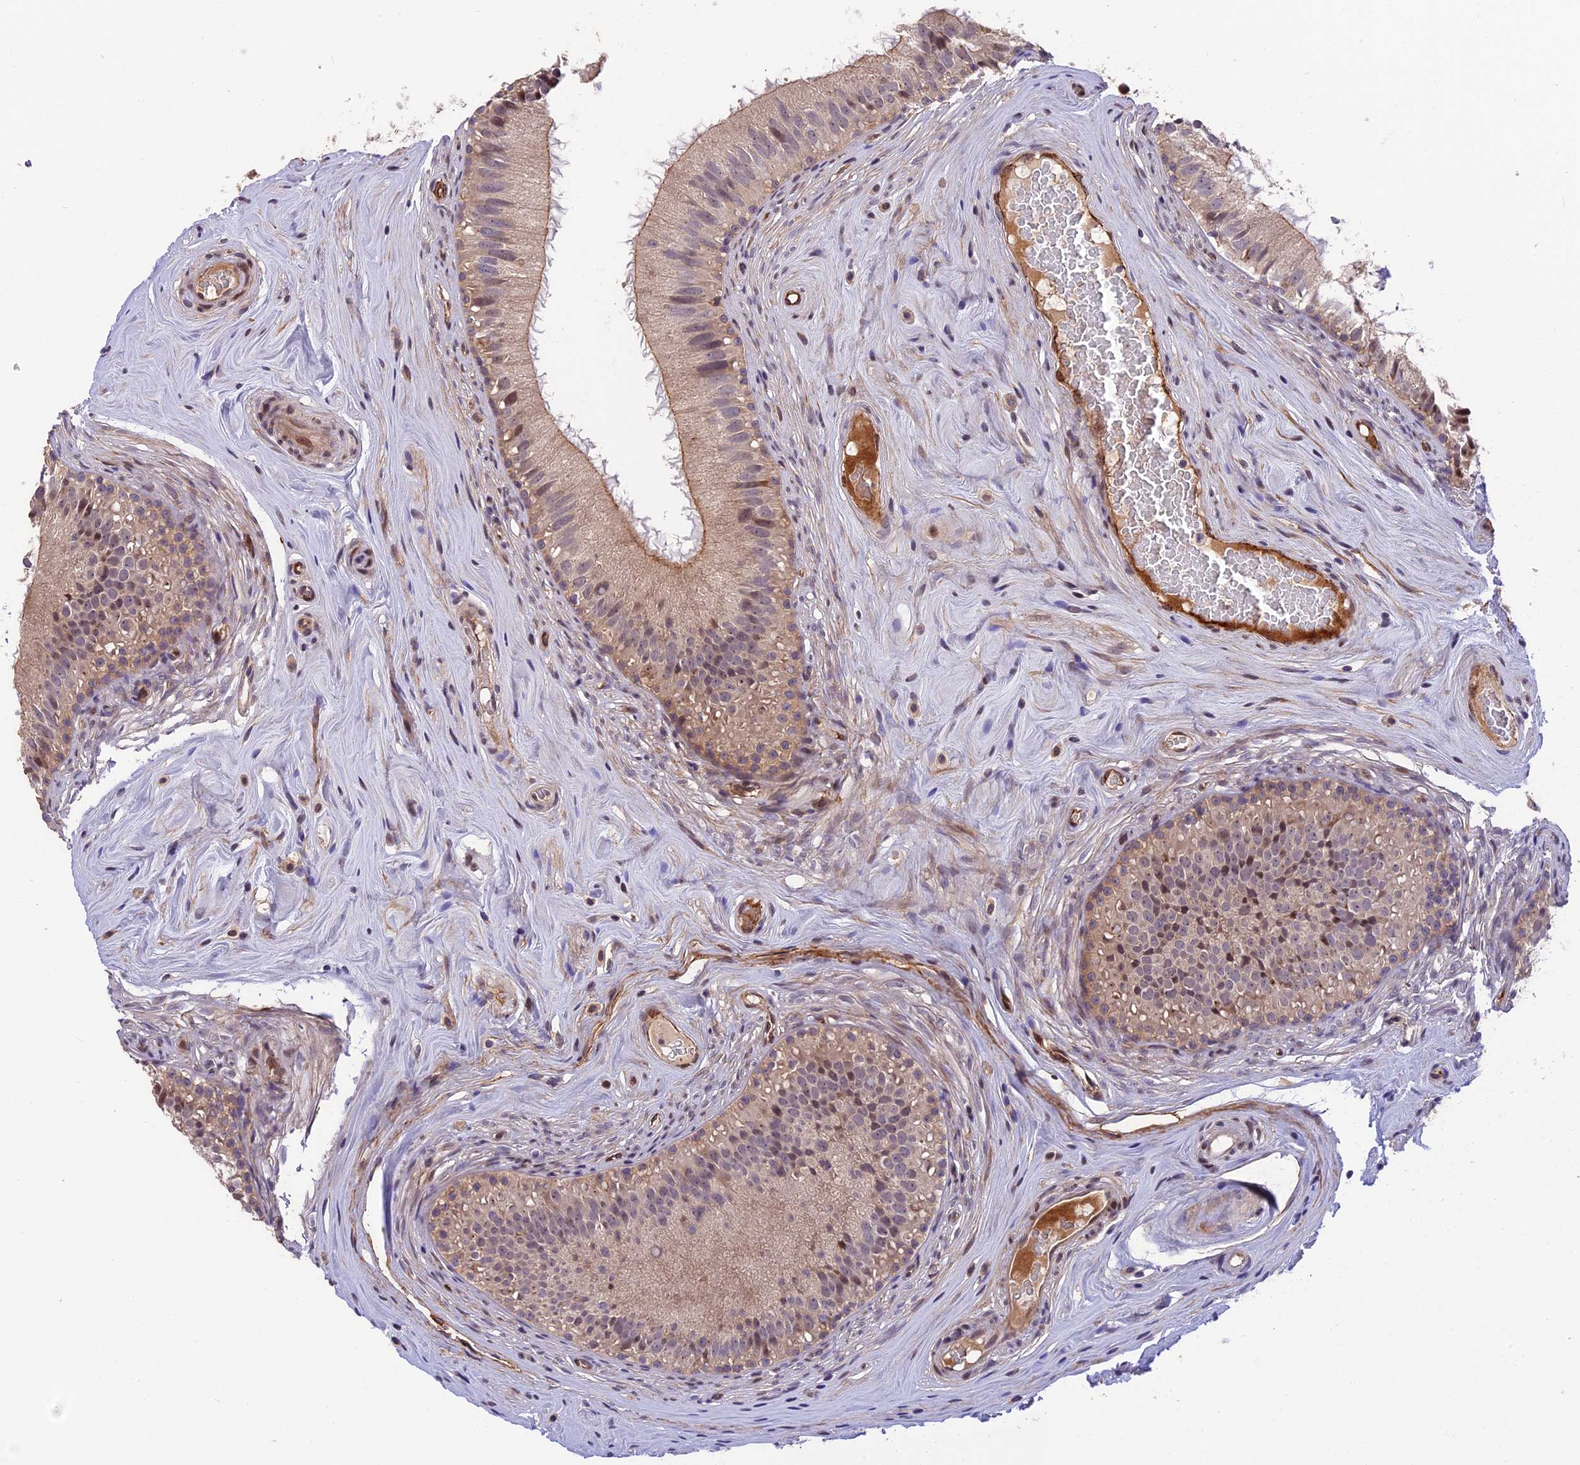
{"staining": {"intensity": "weak", "quantity": "25%-75%", "location": "cytoplasmic/membranous"}, "tissue": "epididymis", "cell_type": "Glandular cells", "image_type": "normal", "snomed": [{"axis": "morphology", "description": "Normal tissue, NOS"}, {"axis": "topography", "description": "Epididymis"}], "caption": "Unremarkable epididymis demonstrates weak cytoplasmic/membranous staining in approximately 25%-75% of glandular cells, visualized by immunohistochemistry.", "gene": "MFSD2A", "patient": {"sex": "male", "age": 45}}